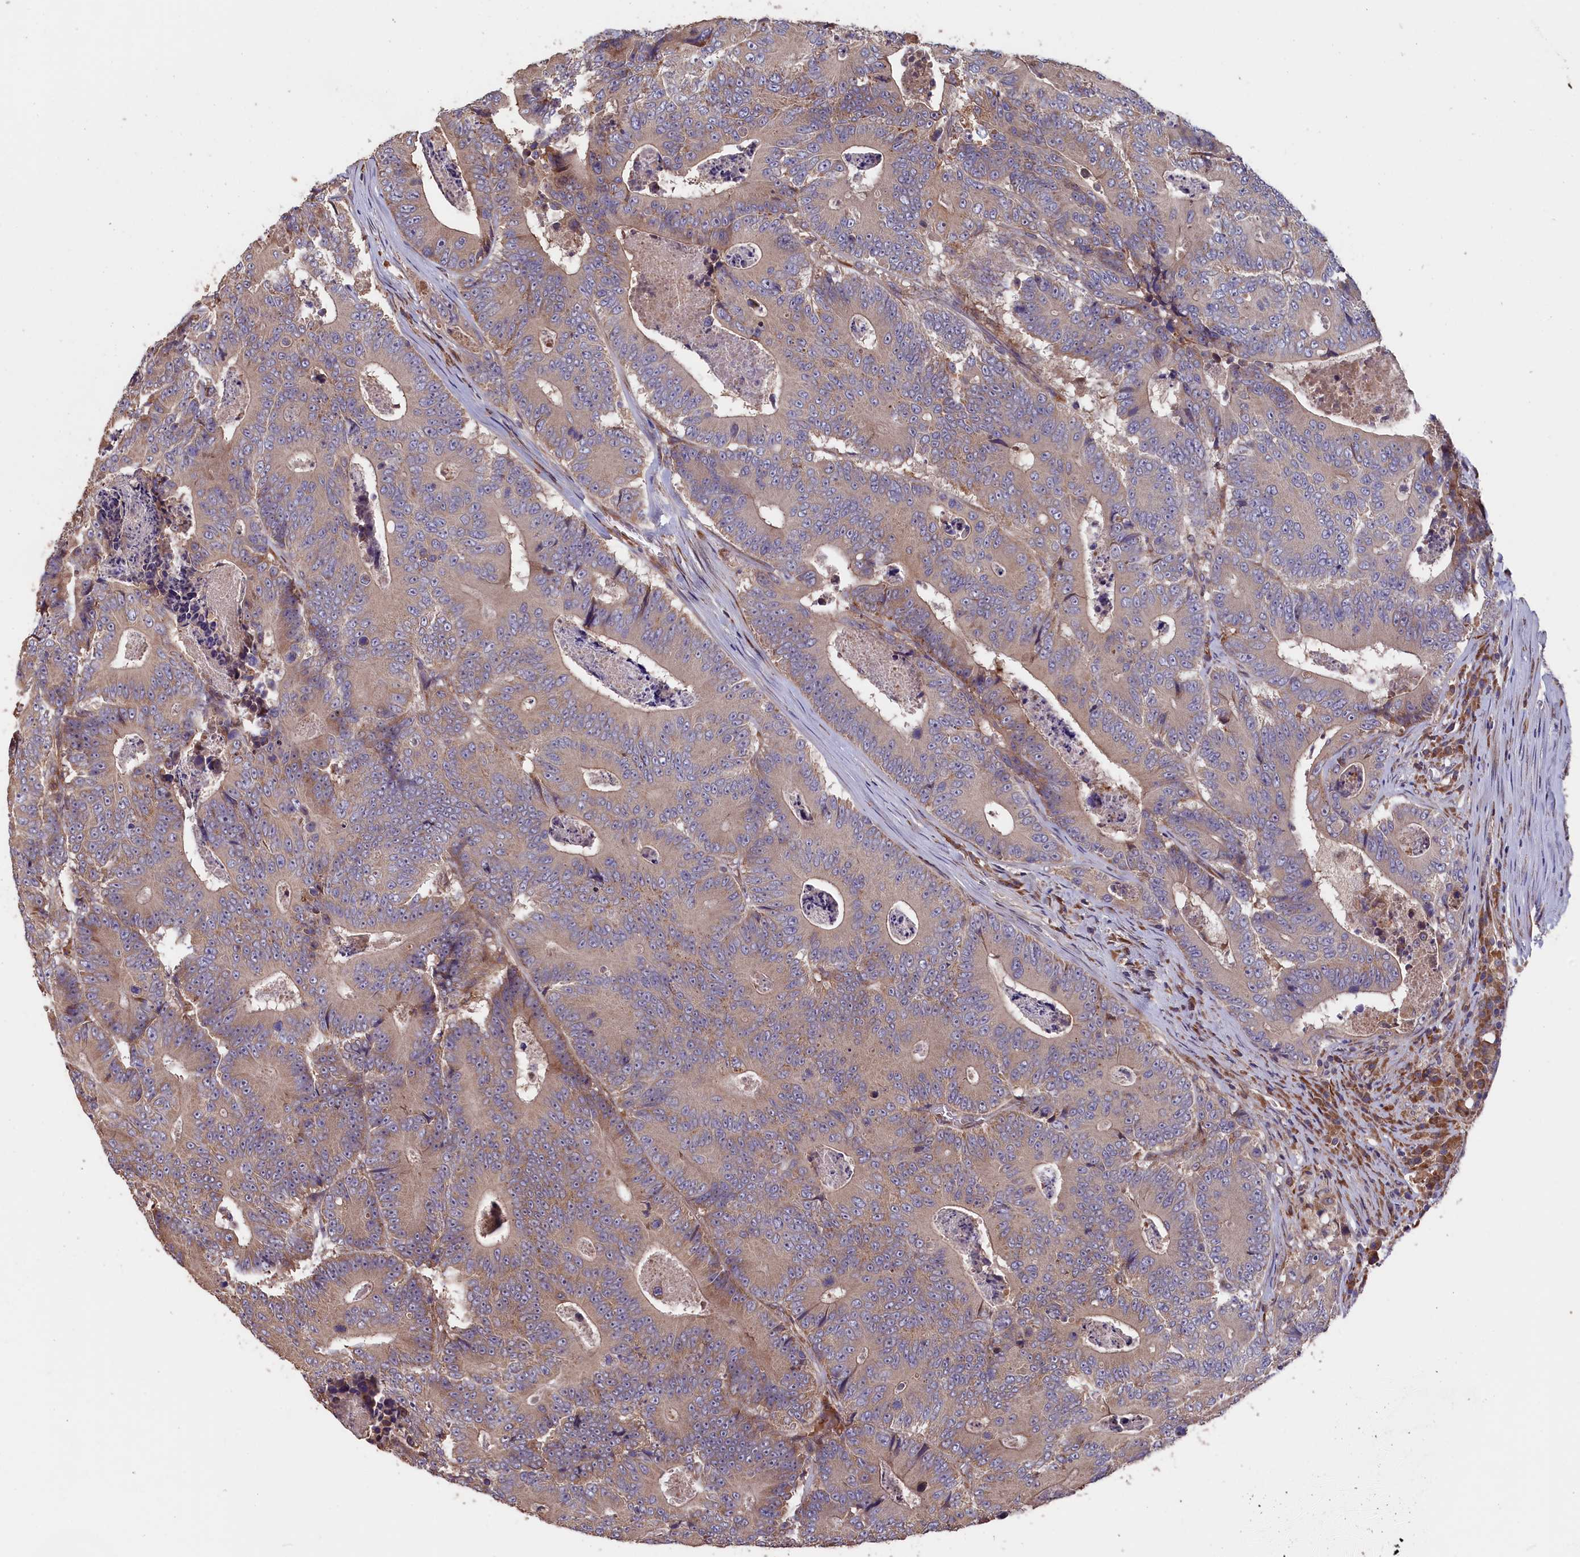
{"staining": {"intensity": "weak", "quantity": "<25%", "location": "cytoplasmic/membranous"}, "tissue": "colorectal cancer", "cell_type": "Tumor cells", "image_type": "cancer", "snomed": [{"axis": "morphology", "description": "Adenocarcinoma, NOS"}, {"axis": "topography", "description": "Colon"}], "caption": "Tumor cells show no significant positivity in colorectal adenocarcinoma.", "gene": "GREB1L", "patient": {"sex": "male", "age": 83}}